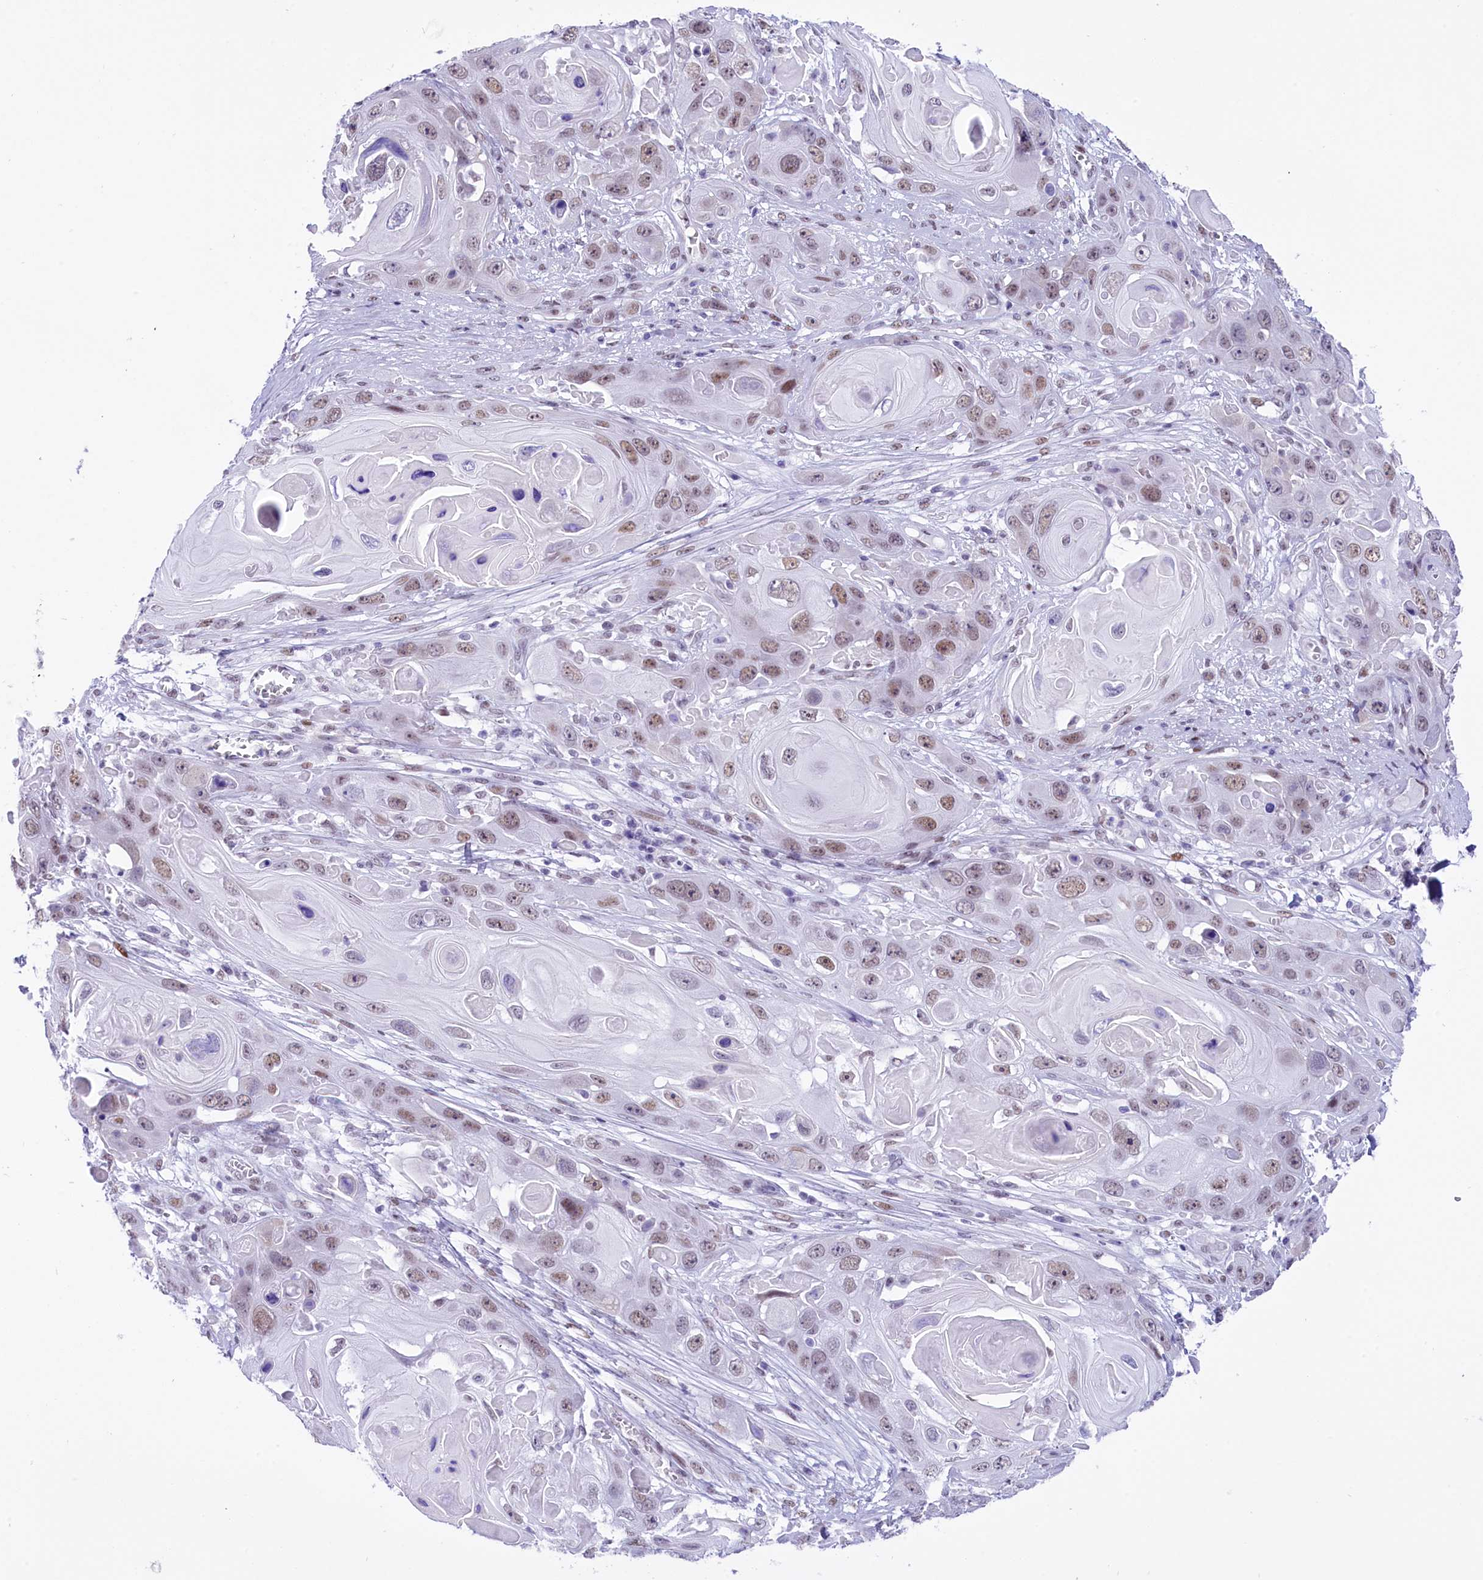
{"staining": {"intensity": "weak", "quantity": ">75%", "location": "nuclear"}, "tissue": "skin cancer", "cell_type": "Tumor cells", "image_type": "cancer", "snomed": [{"axis": "morphology", "description": "Squamous cell carcinoma, NOS"}, {"axis": "topography", "description": "Skin"}], "caption": "Brown immunohistochemical staining in human skin cancer reveals weak nuclear expression in about >75% of tumor cells. The protein of interest is shown in brown color, while the nuclei are stained blue.", "gene": "RPS6KB1", "patient": {"sex": "male", "age": 55}}